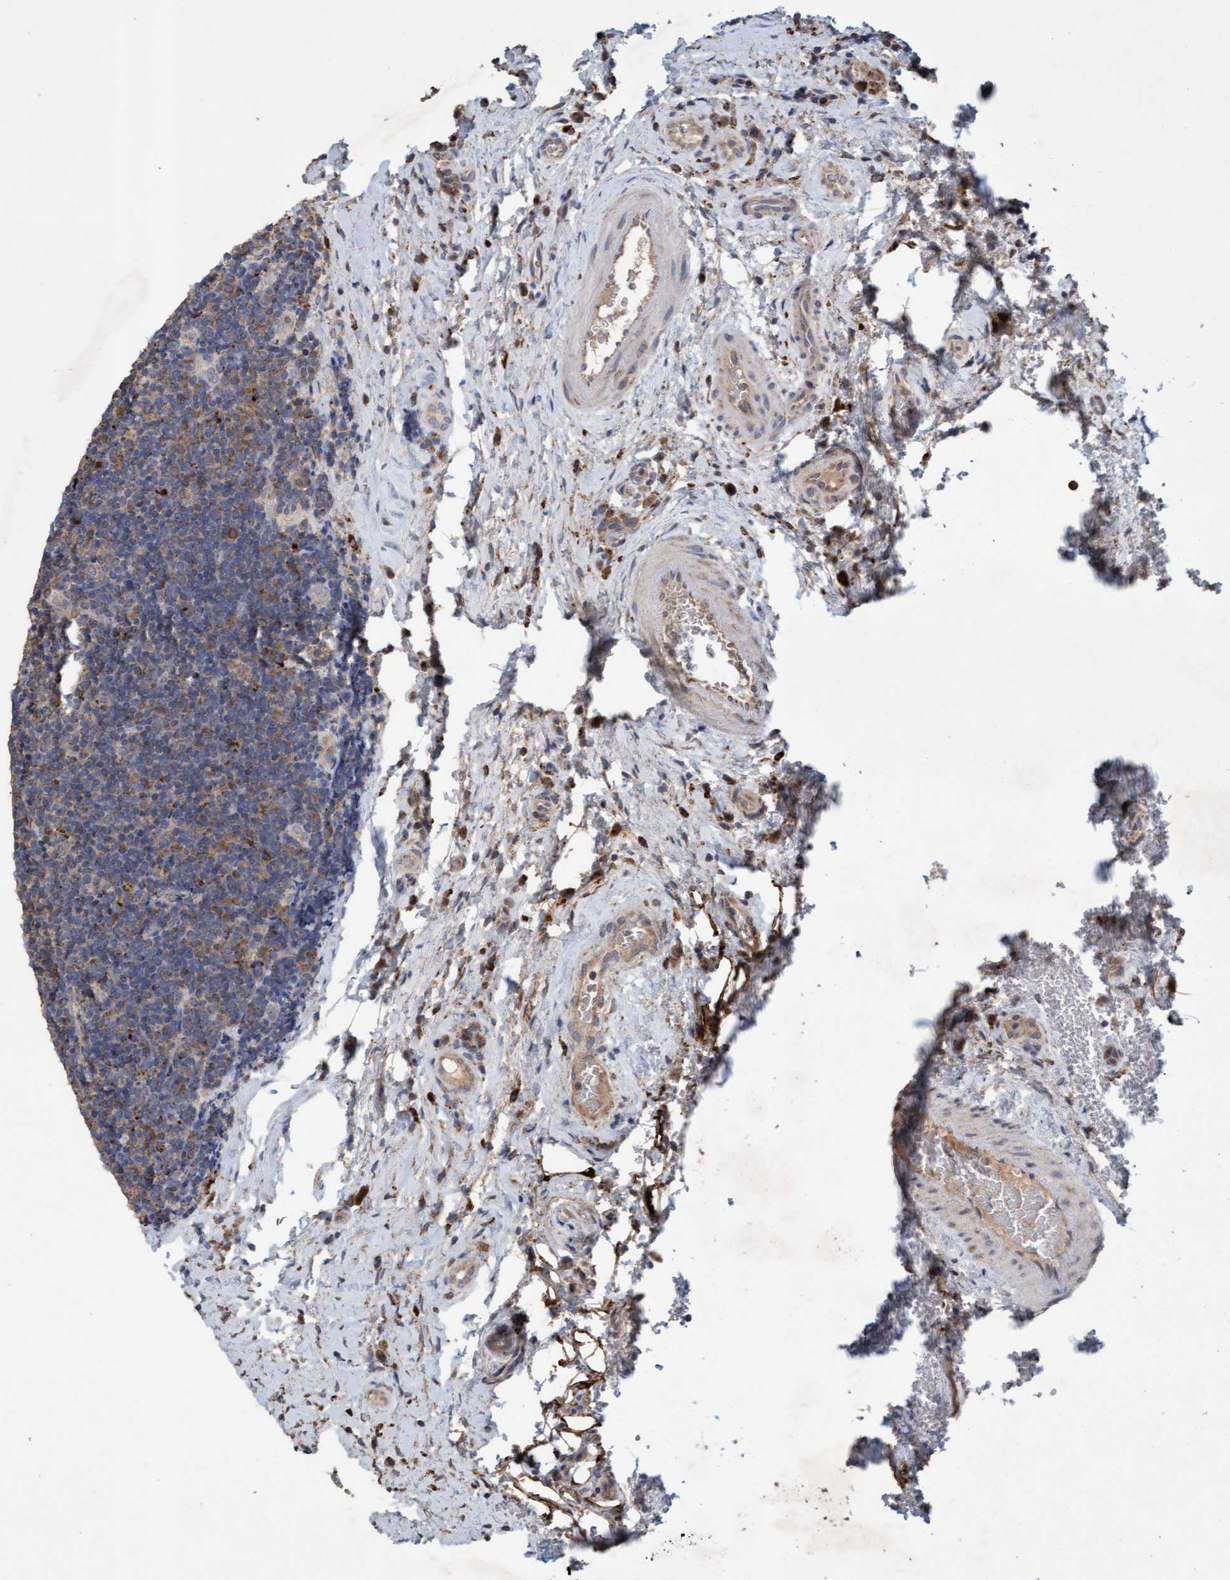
{"staining": {"intensity": "weak", "quantity": "25%-75%", "location": "cytoplasmic/membranous"}, "tissue": "lymphoma", "cell_type": "Tumor cells", "image_type": "cancer", "snomed": [{"axis": "morphology", "description": "Malignant lymphoma, non-Hodgkin's type, High grade"}, {"axis": "topography", "description": "Tonsil"}], "caption": "Immunohistochemical staining of human lymphoma exhibits low levels of weak cytoplasmic/membranous protein staining in about 25%-75% of tumor cells.", "gene": "ATPAF2", "patient": {"sex": "female", "age": 36}}